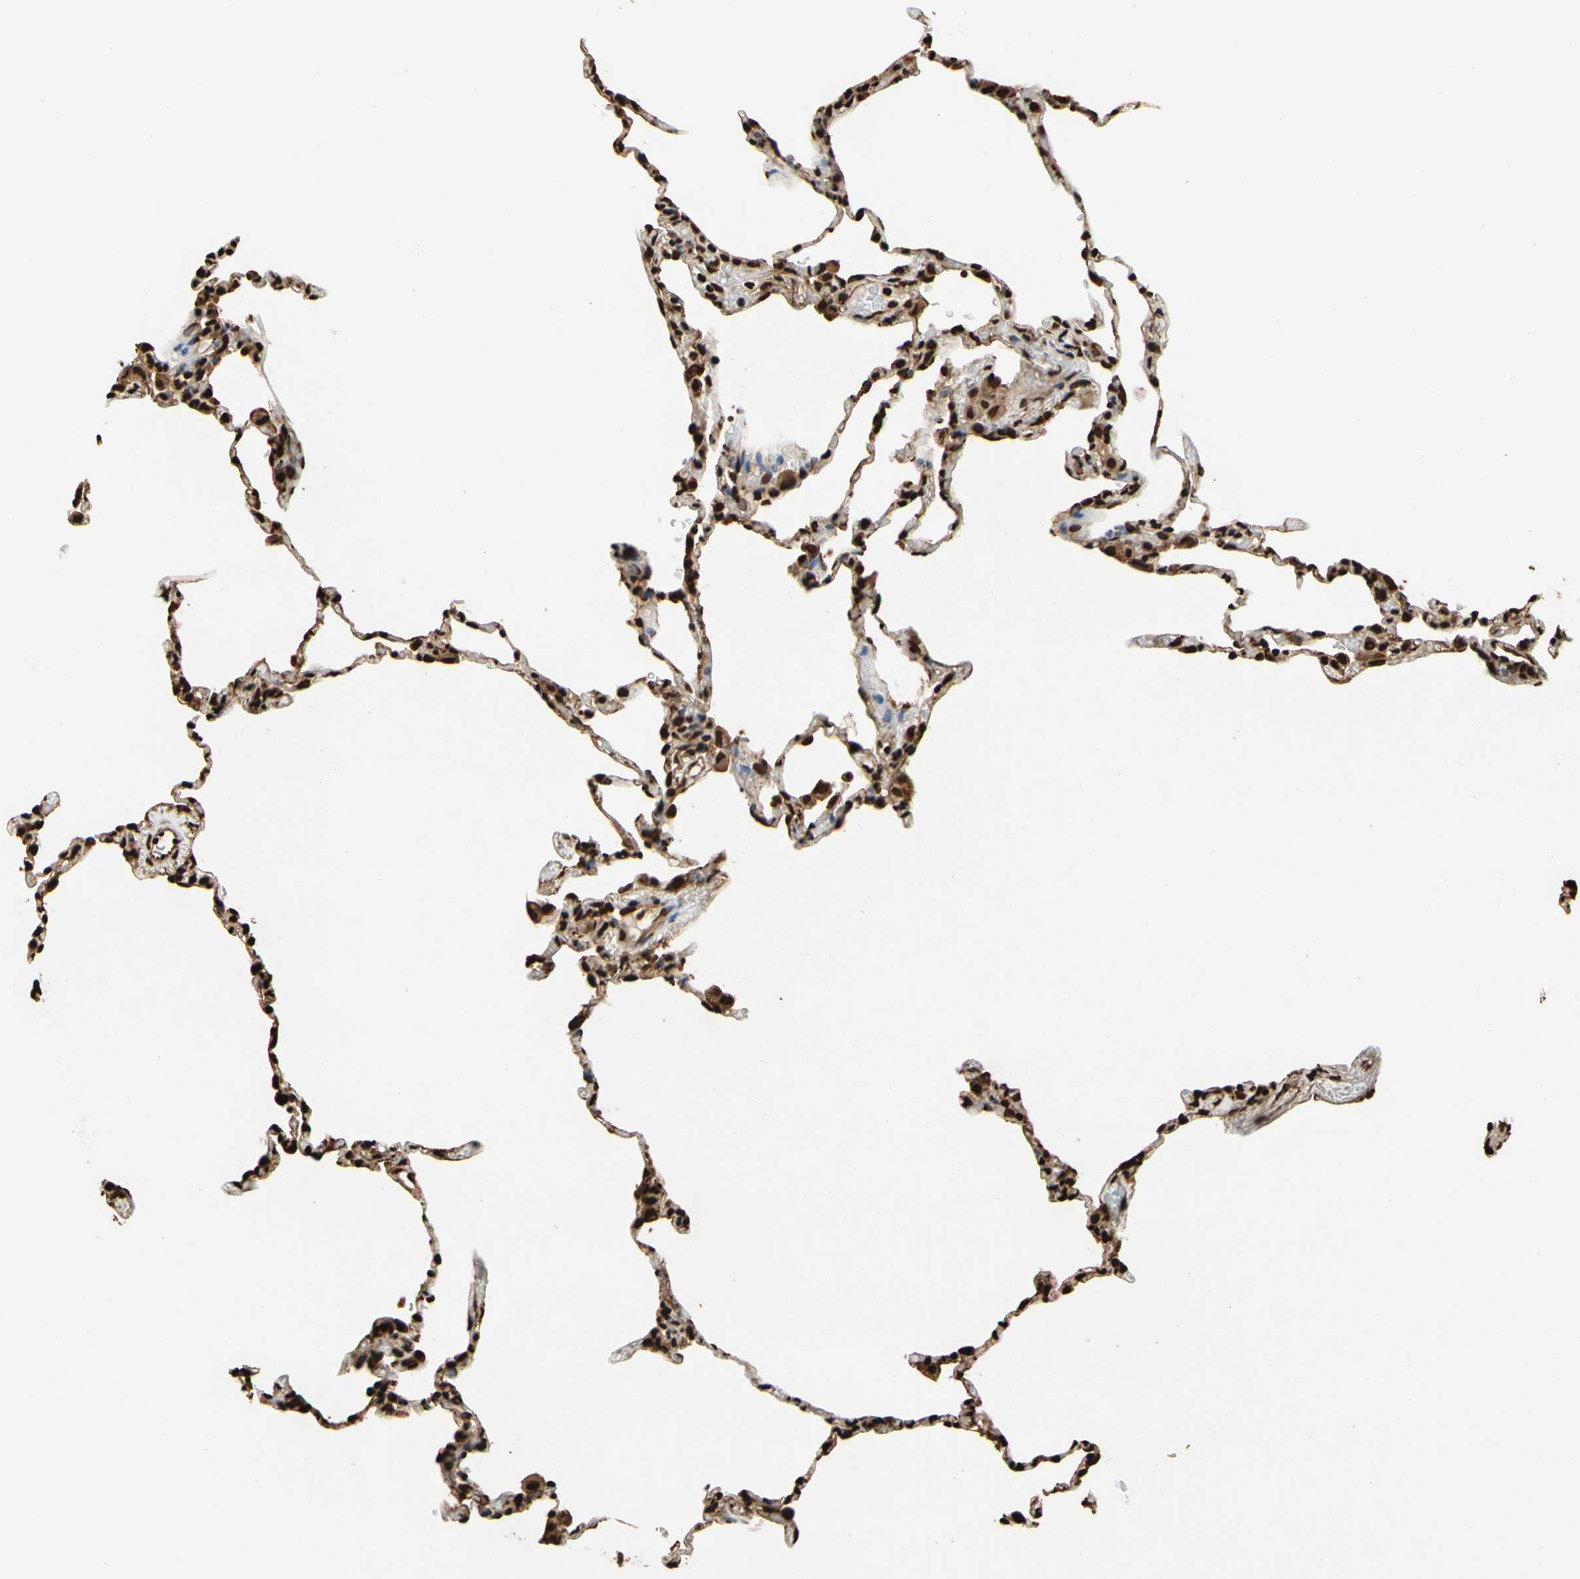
{"staining": {"intensity": "strong", "quantity": ">75%", "location": "cytoplasmic/membranous,nuclear"}, "tissue": "lung", "cell_type": "Alveolar cells", "image_type": "normal", "snomed": [{"axis": "morphology", "description": "Normal tissue, NOS"}, {"axis": "topography", "description": "Lung"}], "caption": "IHC photomicrograph of benign lung: human lung stained using IHC displays high levels of strong protein expression localized specifically in the cytoplasmic/membranous,nuclear of alveolar cells, appearing as a cytoplasmic/membranous,nuclear brown color.", "gene": "HNRNPK", "patient": {"sex": "male", "age": 59}}